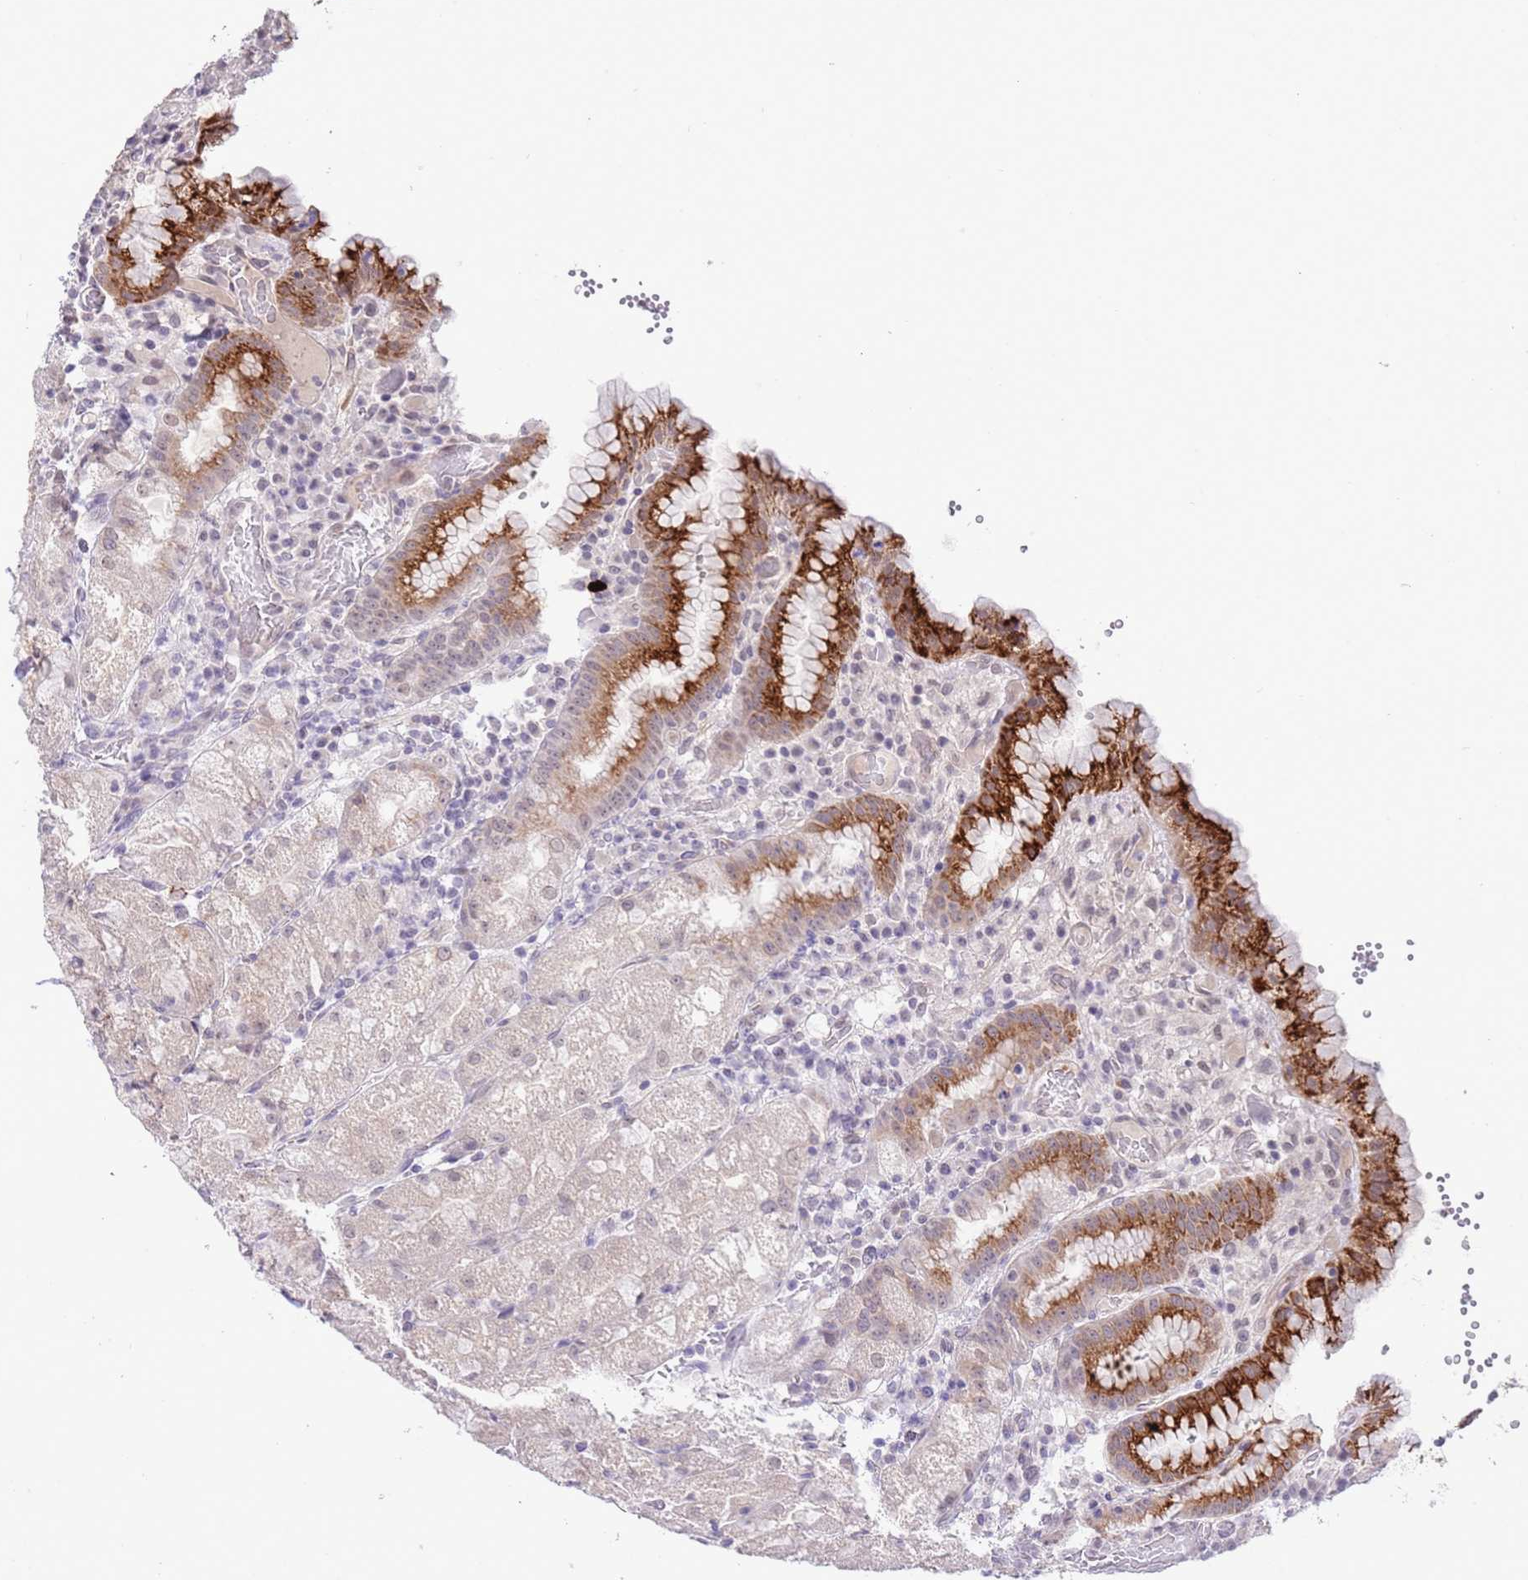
{"staining": {"intensity": "strong", "quantity": "25%-75%", "location": "cytoplasmic/membranous"}, "tissue": "stomach", "cell_type": "Glandular cells", "image_type": "normal", "snomed": [{"axis": "morphology", "description": "Normal tissue, NOS"}, {"axis": "topography", "description": "Stomach, upper"}], "caption": "A photomicrograph of stomach stained for a protein exhibits strong cytoplasmic/membranous brown staining in glandular cells. (Stains: DAB (3,3'-diaminobenzidine) in brown, nuclei in blue, Microscopy: brightfield microscopy at high magnification).", "gene": "MIDN", "patient": {"sex": "male", "age": 52}}